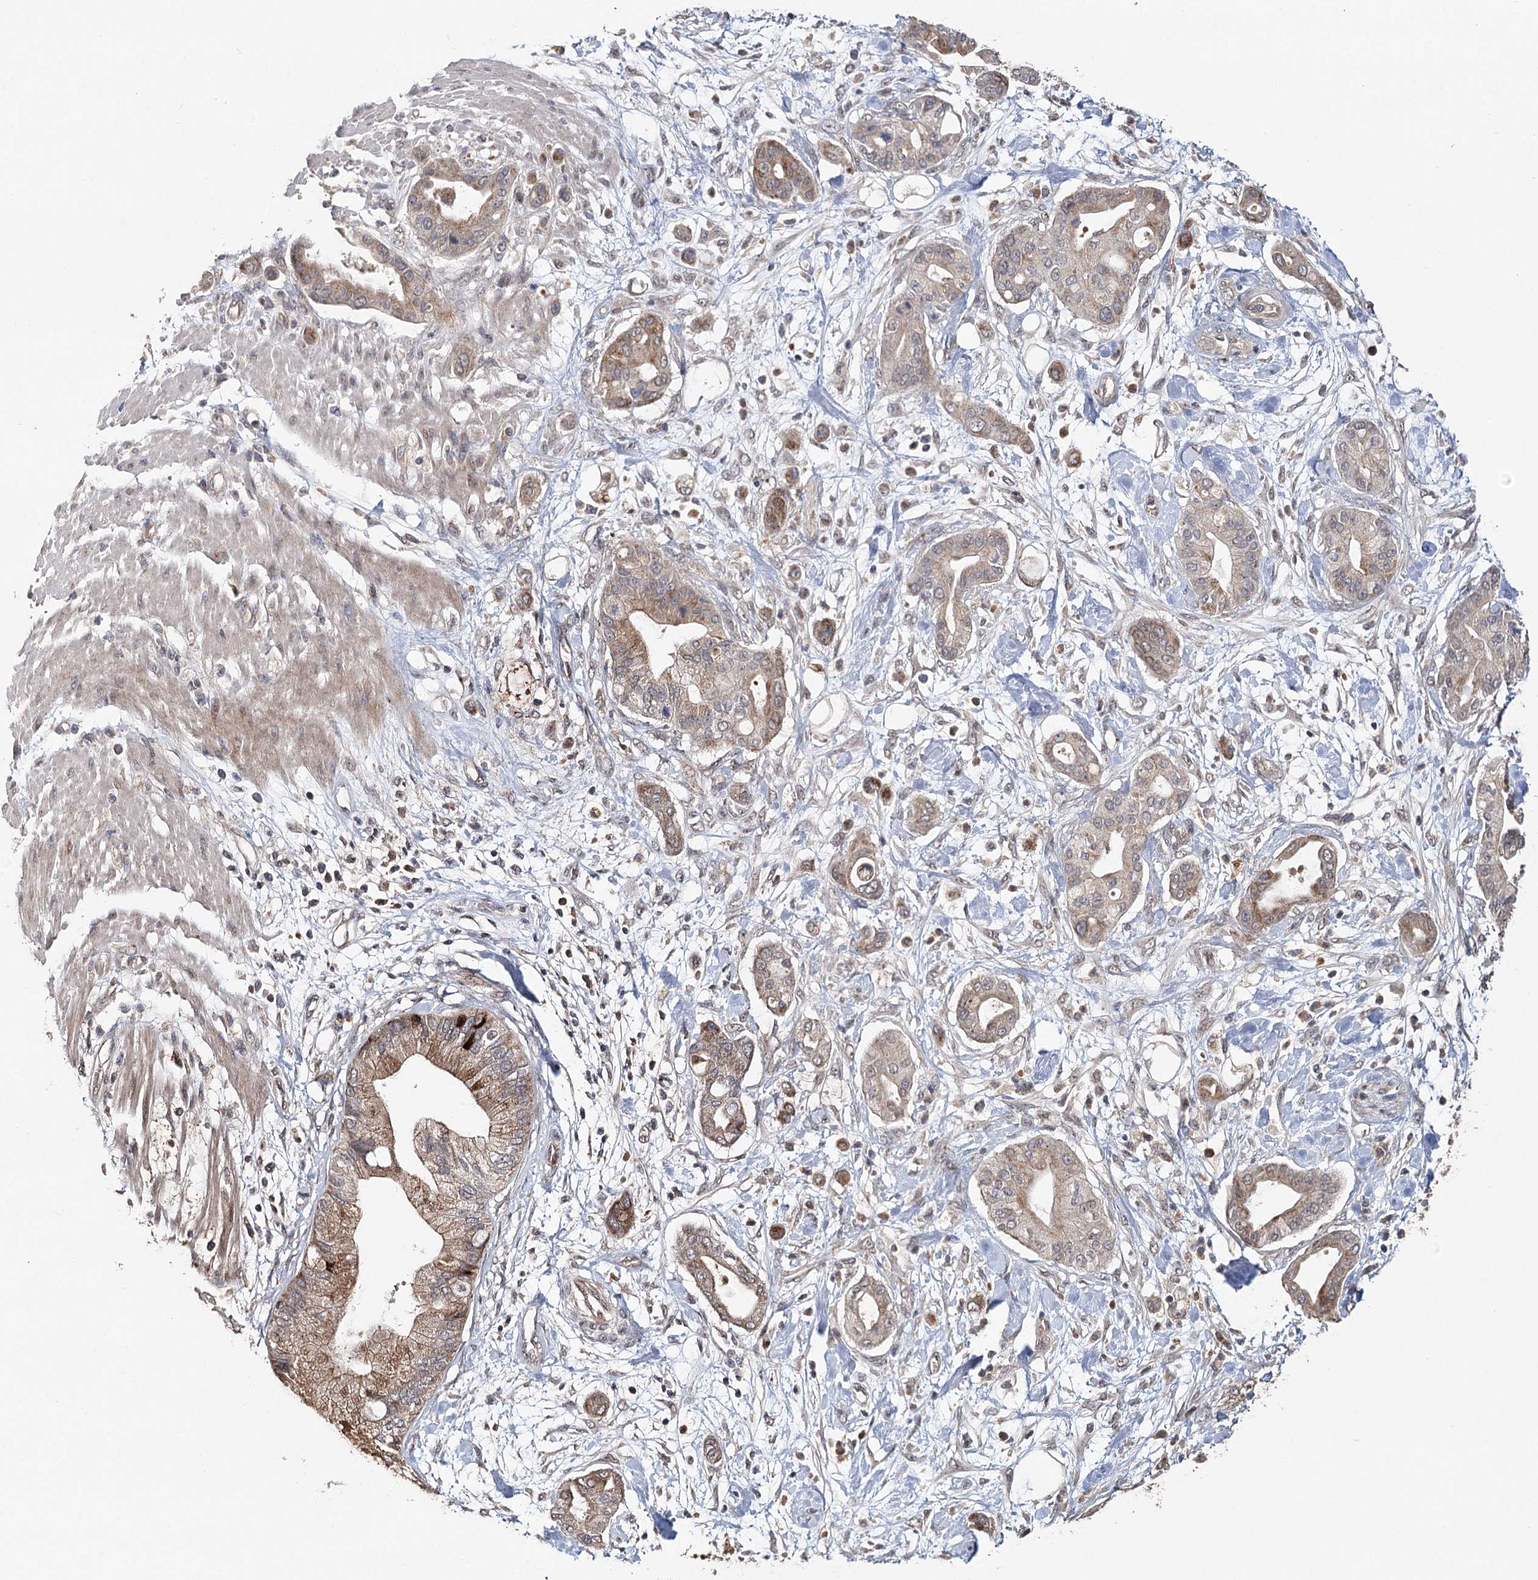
{"staining": {"intensity": "moderate", "quantity": "25%-75%", "location": "cytoplasmic/membranous"}, "tissue": "pancreatic cancer", "cell_type": "Tumor cells", "image_type": "cancer", "snomed": [{"axis": "morphology", "description": "Adenocarcinoma, NOS"}, {"axis": "morphology", "description": "Adenocarcinoma, metastatic, NOS"}, {"axis": "topography", "description": "Lymph node"}, {"axis": "topography", "description": "Pancreas"}, {"axis": "topography", "description": "Duodenum"}], "caption": "A photomicrograph showing moderate cytoplasmic/membranous expression in approximately 25%-75% of tumor cells in metastatic adenocarcinoma (pancreatic), as visualized by brown immunohistochemical staining.", "gene": "ZNRF3", "patient": {"sex": "female", "age": 64}}